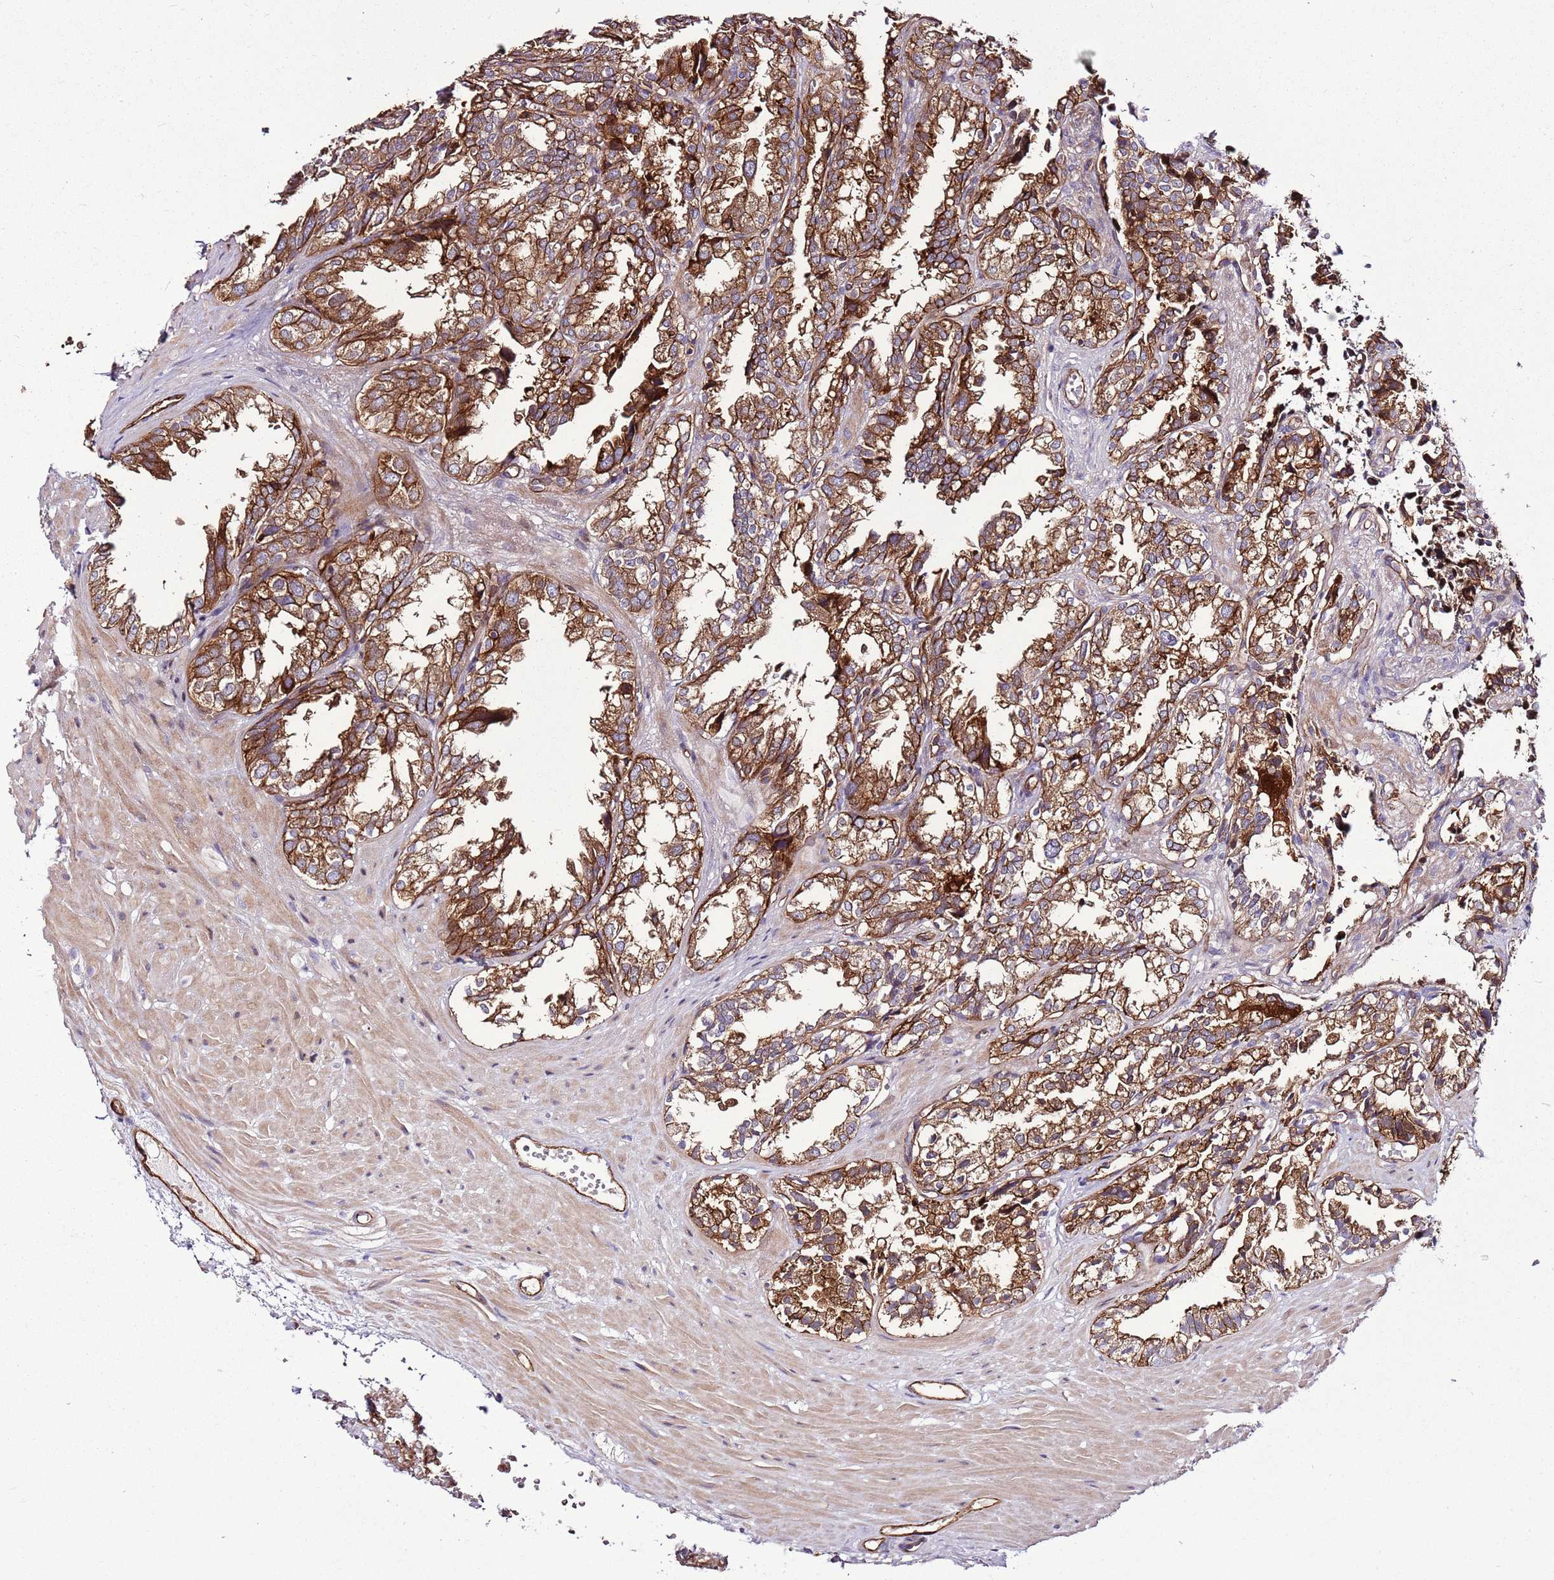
{"staining": {"intensity": "strong", "quantity": ">75%", "location": "cytoplasmic/membranous"}, "tissue": "seminal vesicle", "cell_type": "Glandular cells", "image_type": "normal", "snomed": [{"axis": "morphology", "description": "Normal tissue, NOS"}, {"axis": "topography", "description": "Prostate"}, {"axis": "topography", "description": "Seminal veicle"}], "caption": "A brown stain labels strong cytoplasmic/membranous expression of a protein in glandular cells of unremarkable seminal vesicle. The staining is performed using DAB (3,3'-diaminobenzidine) brown chromogen to label protein expression. The nuclei are counter-stained blue using hematoxylin.", "gene": "ZNF827", "patient": {"sex": "male", "age": 51}}